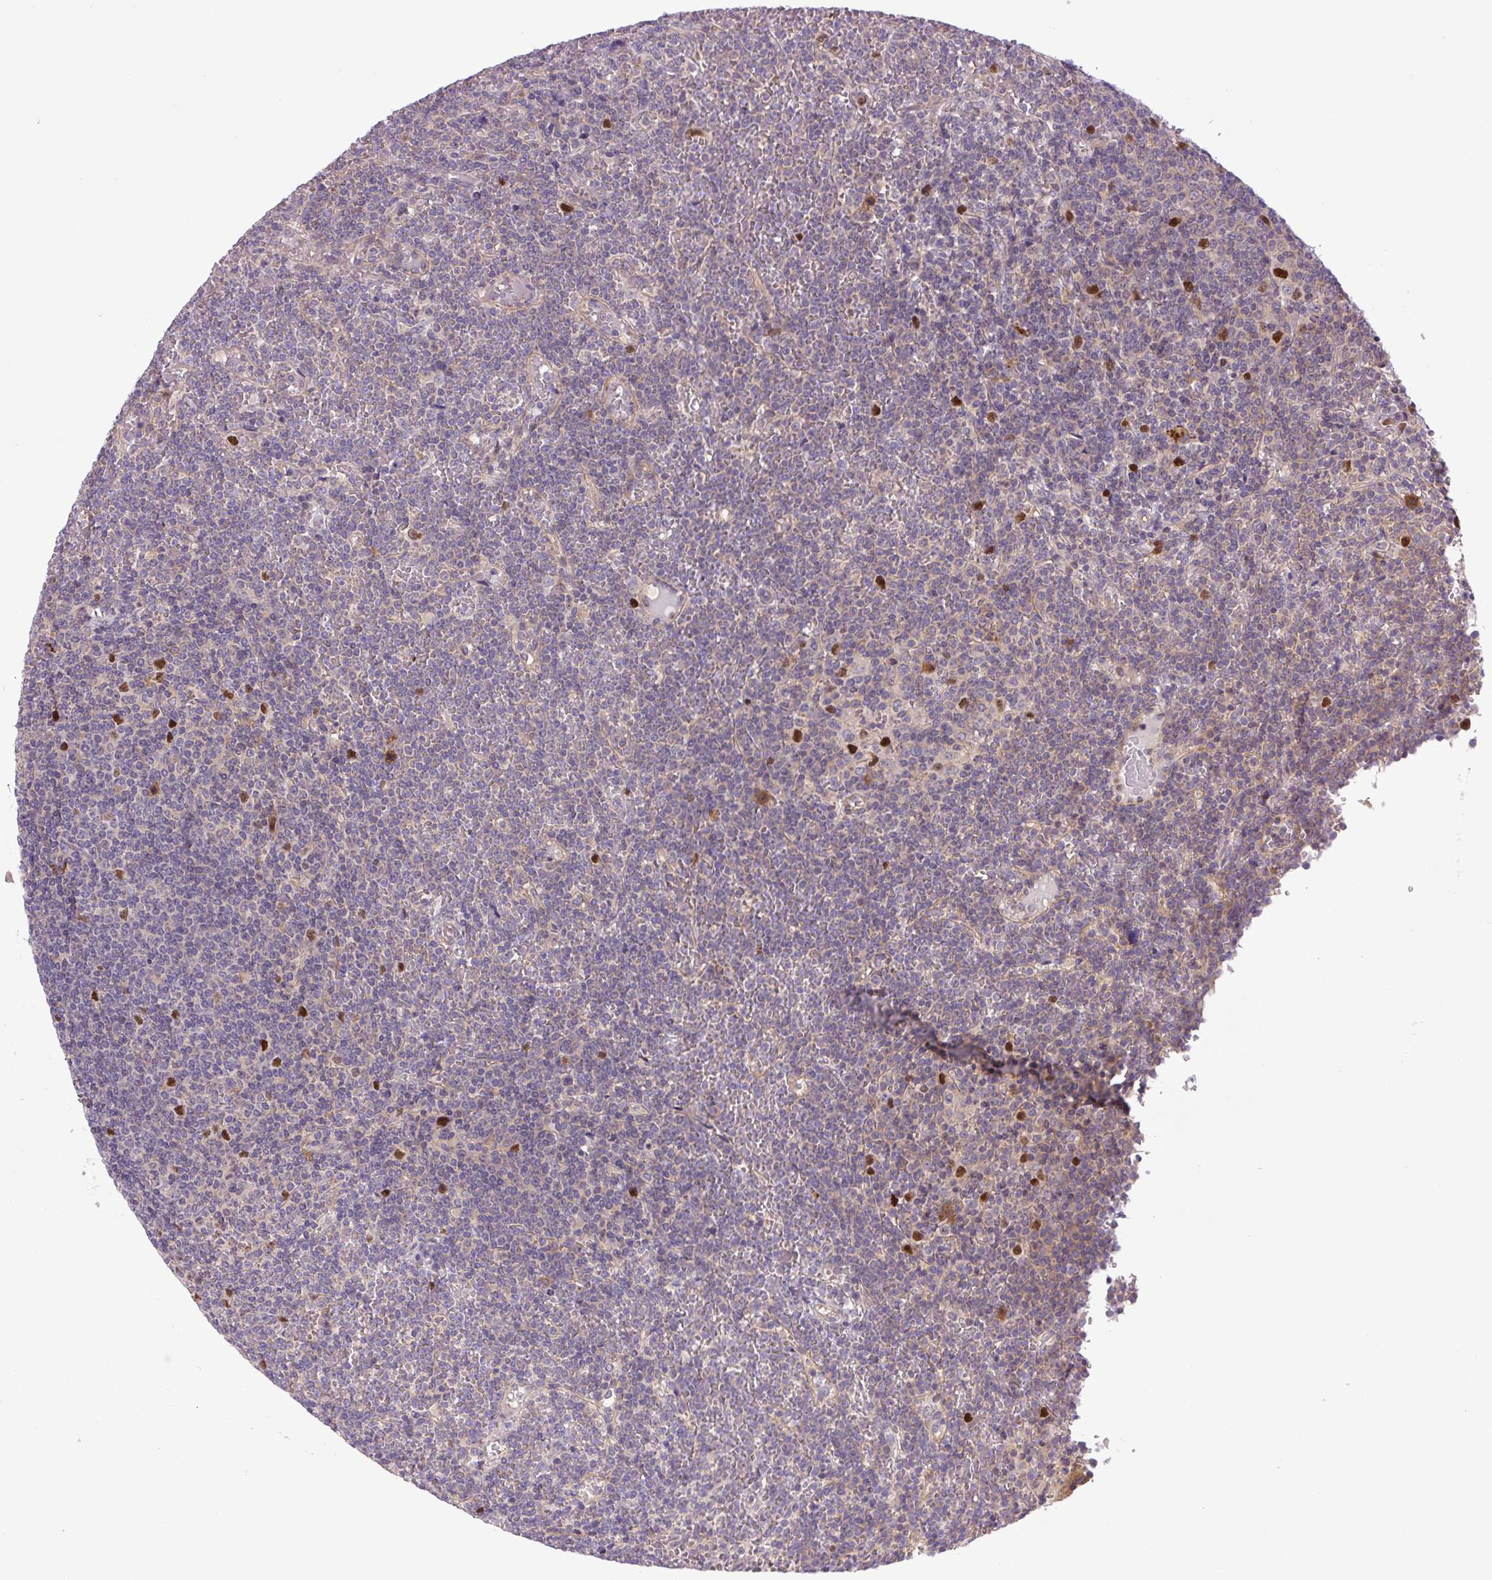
{"staining": {"intensity": "strong", "quantity": "<25%", "location": "nuclear"}, "tissue": "lymphoma", "cell_type": "Tumor cells", "image_type": "cancer", "snomed": [{"axis": "morphology", "description": "Malignant lymphoma, non-Hodgkin's type, Low grade"}, {"axis": "topography", "description": "Spleen"}], "caption": "Tumor cells show medium levels of strong nuclear expression in about <25% of cells in low-grade malignant lymphoma, non-Hodgkin's type. Immunohistochemistry (ihc) stains the protein in brown and the nuclei are stained blue.", "gene": "KIFC1", "patient": {"sex": "female", "age": 19}}